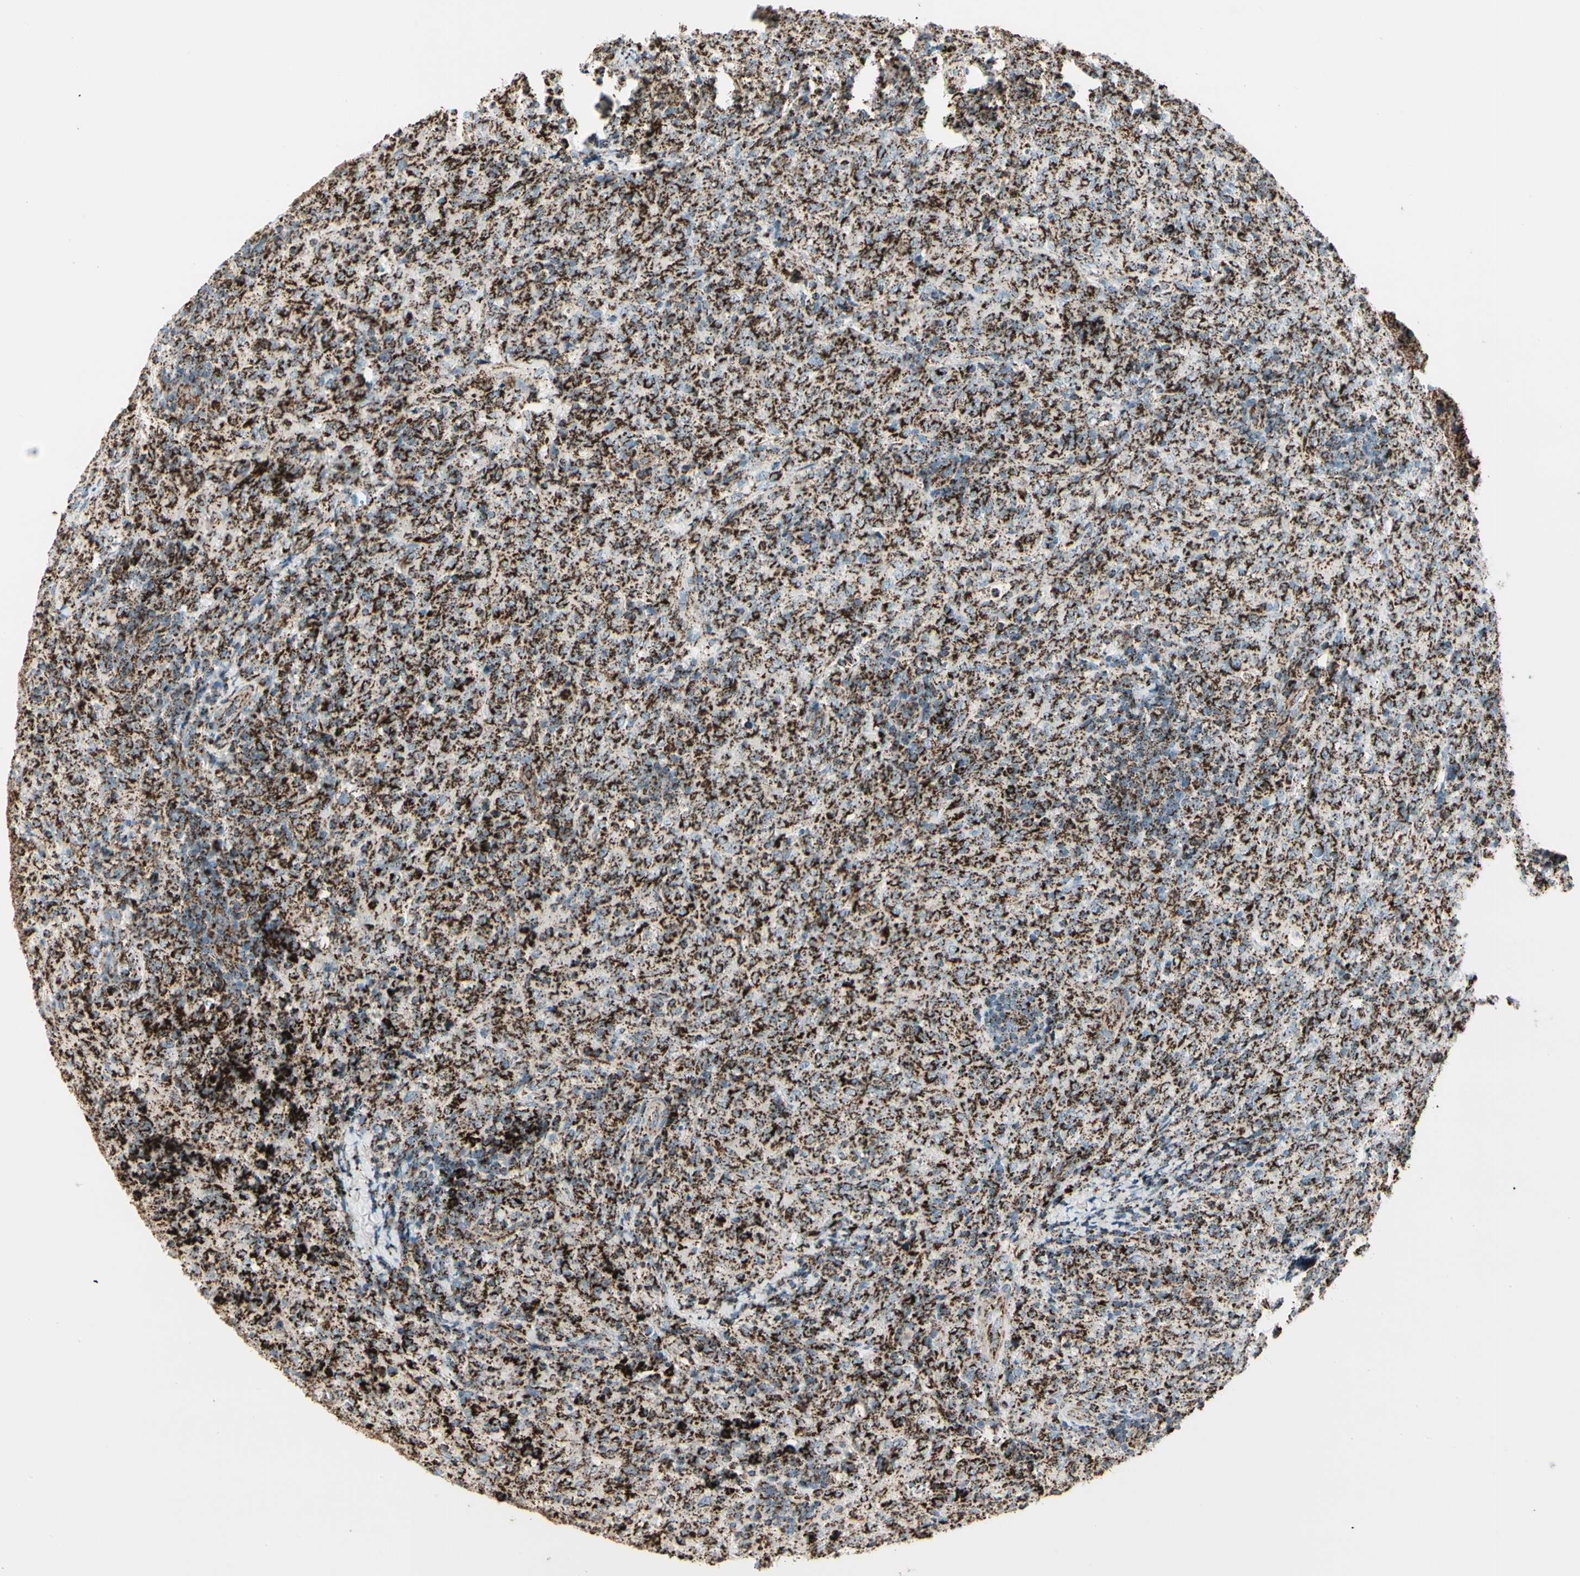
{"staining": {"intensity": "strong", "quantity": ">75%", "location": "cytoplasmic/membranous"}, "tissue": "lymphoma", "cell_type": "Tumor cells", "image_type": "cancer", "snomed": [{"axis": "morphology", "description": "Malignant lymphoma, non-Hodgkin's type, High grade"}, {"axis": "topography", "description": "Tonsil"}], "caption": "Immunohistochemistry (IHC) staining of high-grade malignant lymphoma, non-Hodgkin's type, which exhibits high levels of strong cytoplasmic/membranous staining in approximately >75% of tumor cells indicating strong cytoplasmic/membranous protein expression. The staining was performed using DAB (brown) for protein detection and nuclei were counterstained in hematoxylin (blue).", "gene": "ME2", "patient": {"sex": "female", "age": 36}}